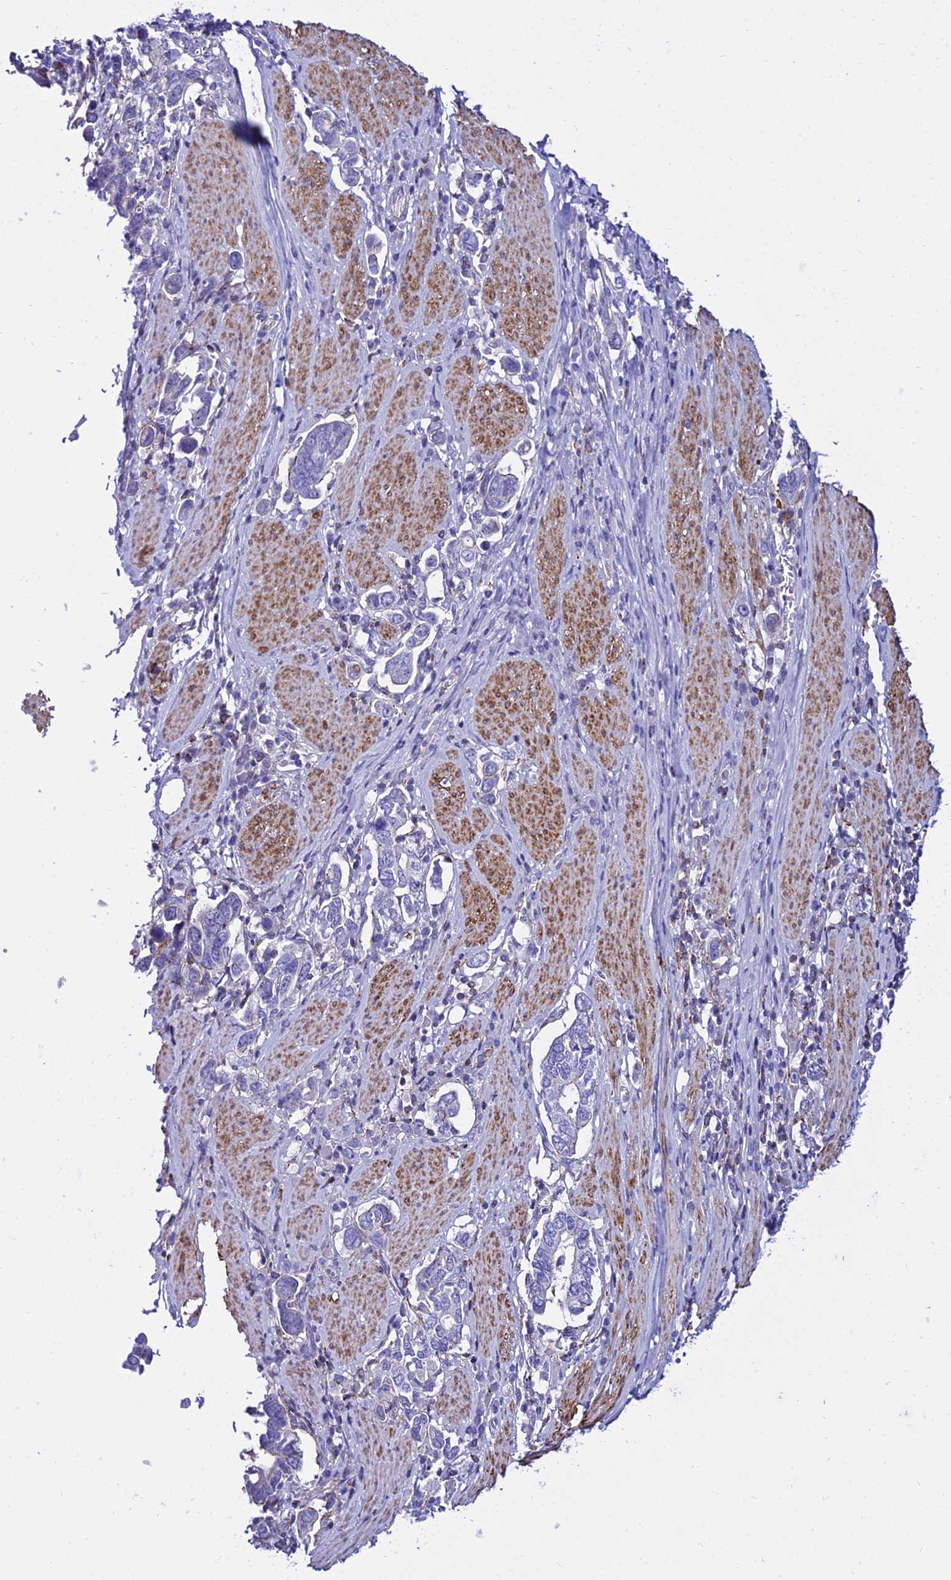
{"staining": {"intensity": "negative", "quantity": "none", "location": "none"}, "tissue": "stomach cancer", "cell_type": "Tumor cells", "image_type": "cancer", "snomed": [{"axis": "morphology", "description": "Adenocarcinoma, NOS"}, {"axis": "topography", "description": "Stomach, upper"}, {"axis": "topography", "description": "Stomach"}], "caption": "DAB immunohistochemical staining of human stomach adenocarcinoma reveals no significant expression in tumor cells.", "gene": "DLX1", "patient": {"sex": "male", "age": 62}}